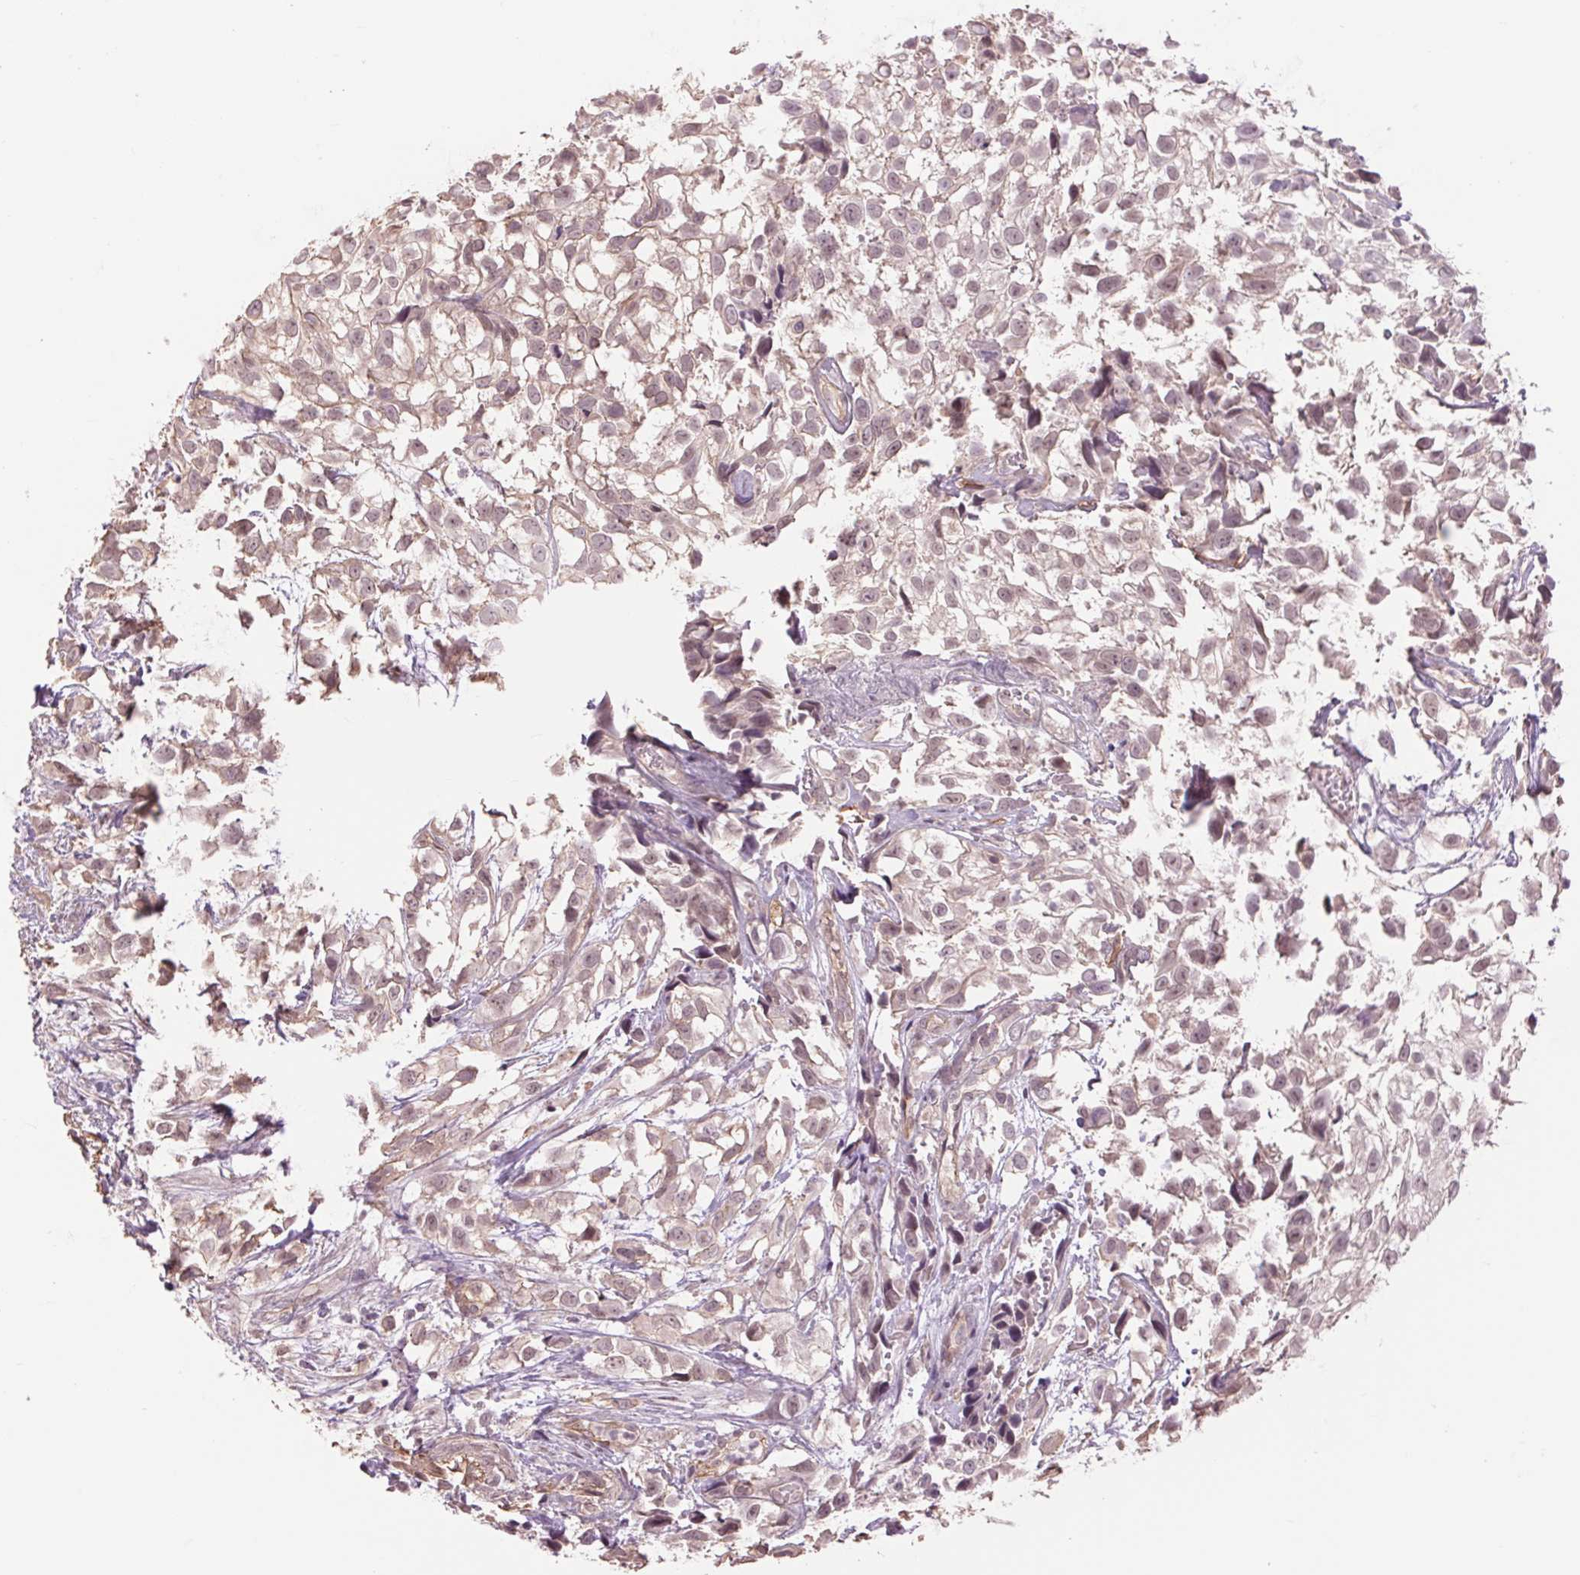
{"staining": {"intensity": "weak", "quantity": "25%-75%", "location": "cytoplasmic/membranous,nuclear"}, "tissue": "urothelial cancer", "cell_type": "Tumor cells", "image_type": "cancer", "snomed": [{"axis": "morphology", "description": "Urothelial carcinoma, High grade"}, {"axis": "topography", "description": "Urinary bladder"}], "caption": "A micrograph of human urothelial carcinoma (high-grade) stained for a protein shows weak cytoplasmic/membranous and nuclear brown staining in tumor cells. (IHC, brightfield microscopy, high magnification).", "gene": "PALM", "patient": {"sex": "male", "age": 56}}